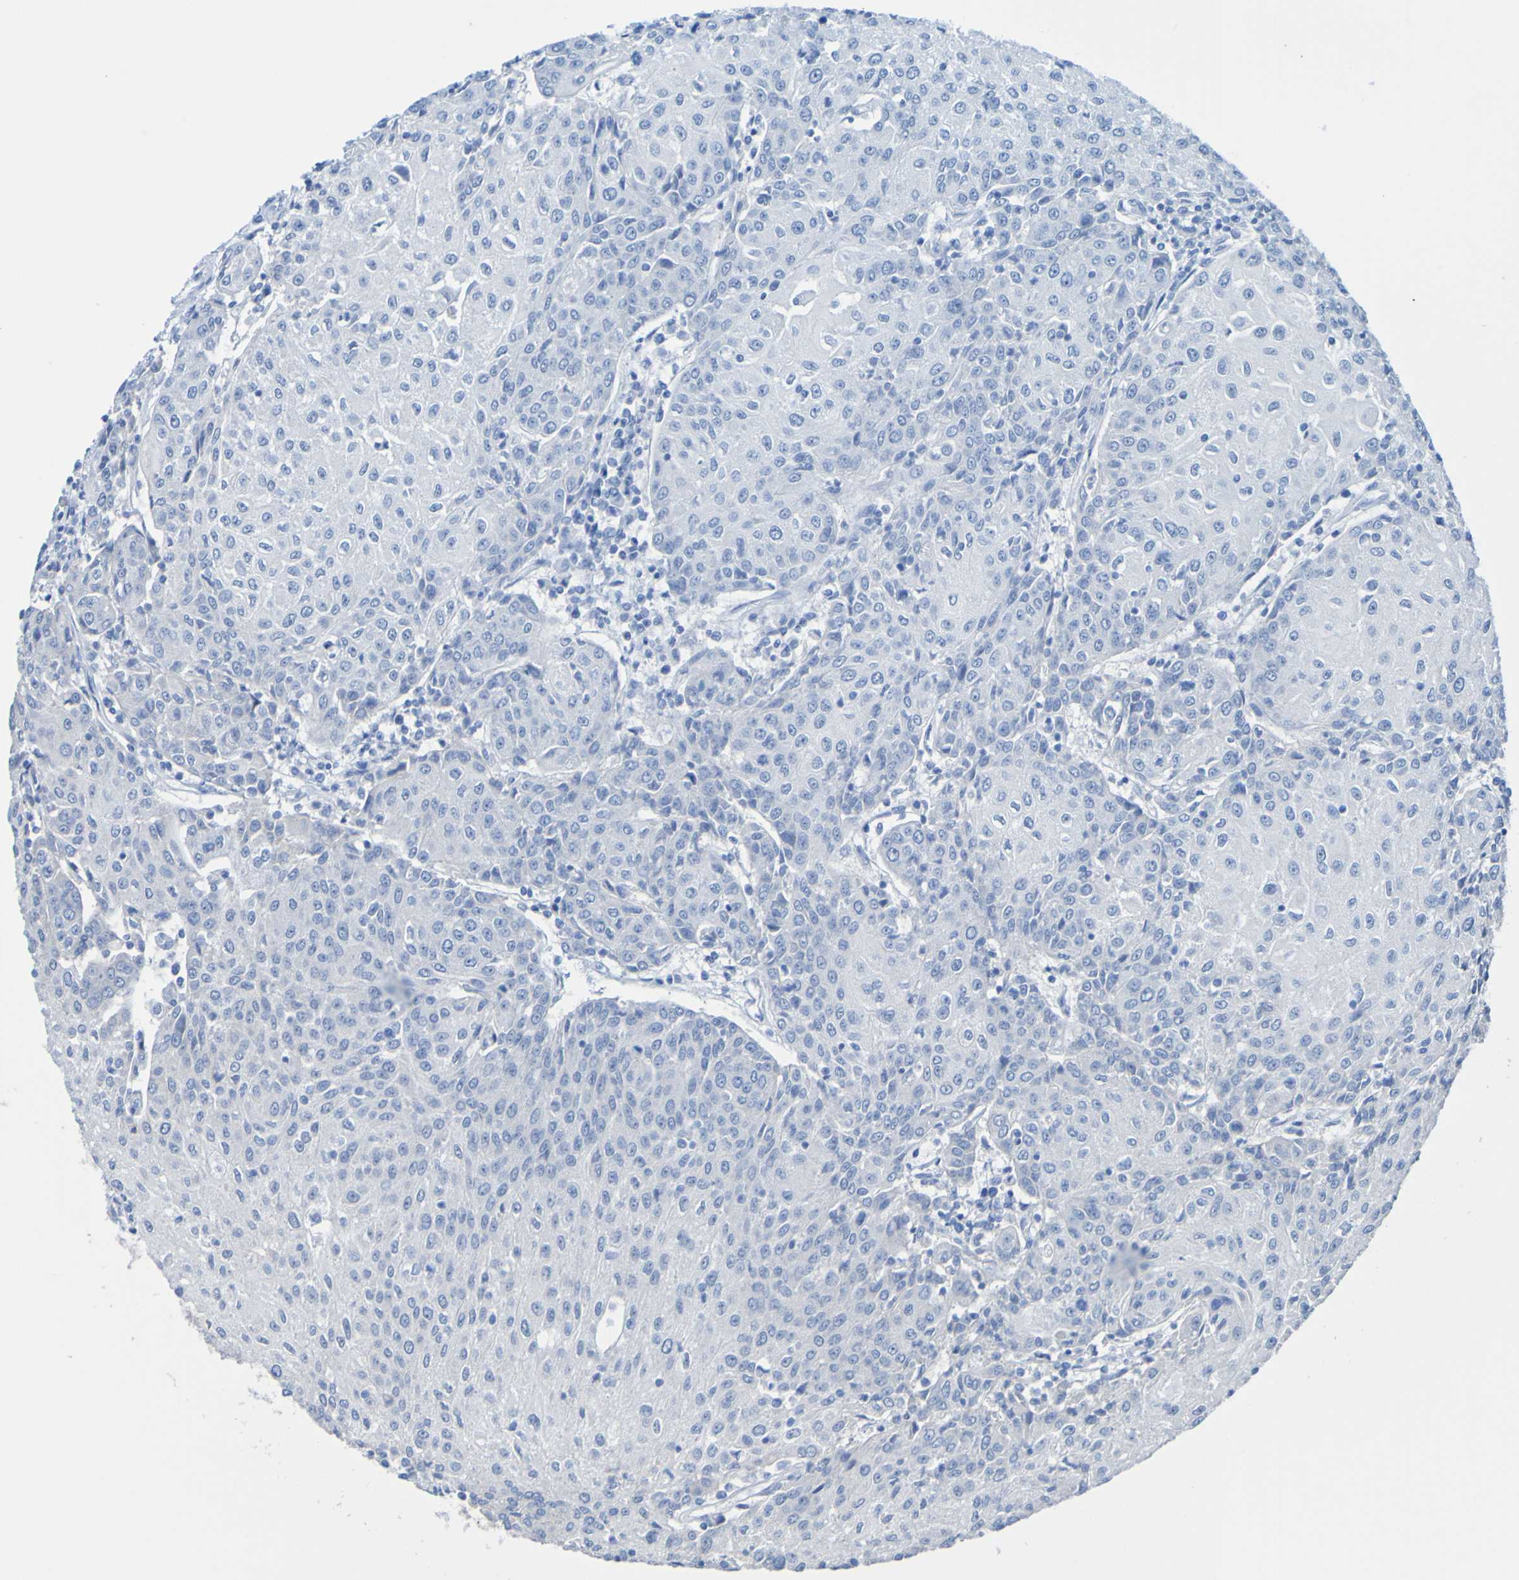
{"staining": {"intensity": "negative", "quantity": "none", "location": "none"}, "tissue": "urothelial cancer", "cell_type": "Tumor cells", "image_type": "cancer", "snomed": [{"axis": "morphology", "description": "Urothelial carcinoma, High grade"}, {"axis": "topography", "description": "Urinary bladder"}], "caption": "There is no significant expression in tumor cells of urothelial cancer.", "gene": "ACMSD", "patient": {"sex": "female", "age": 85}}